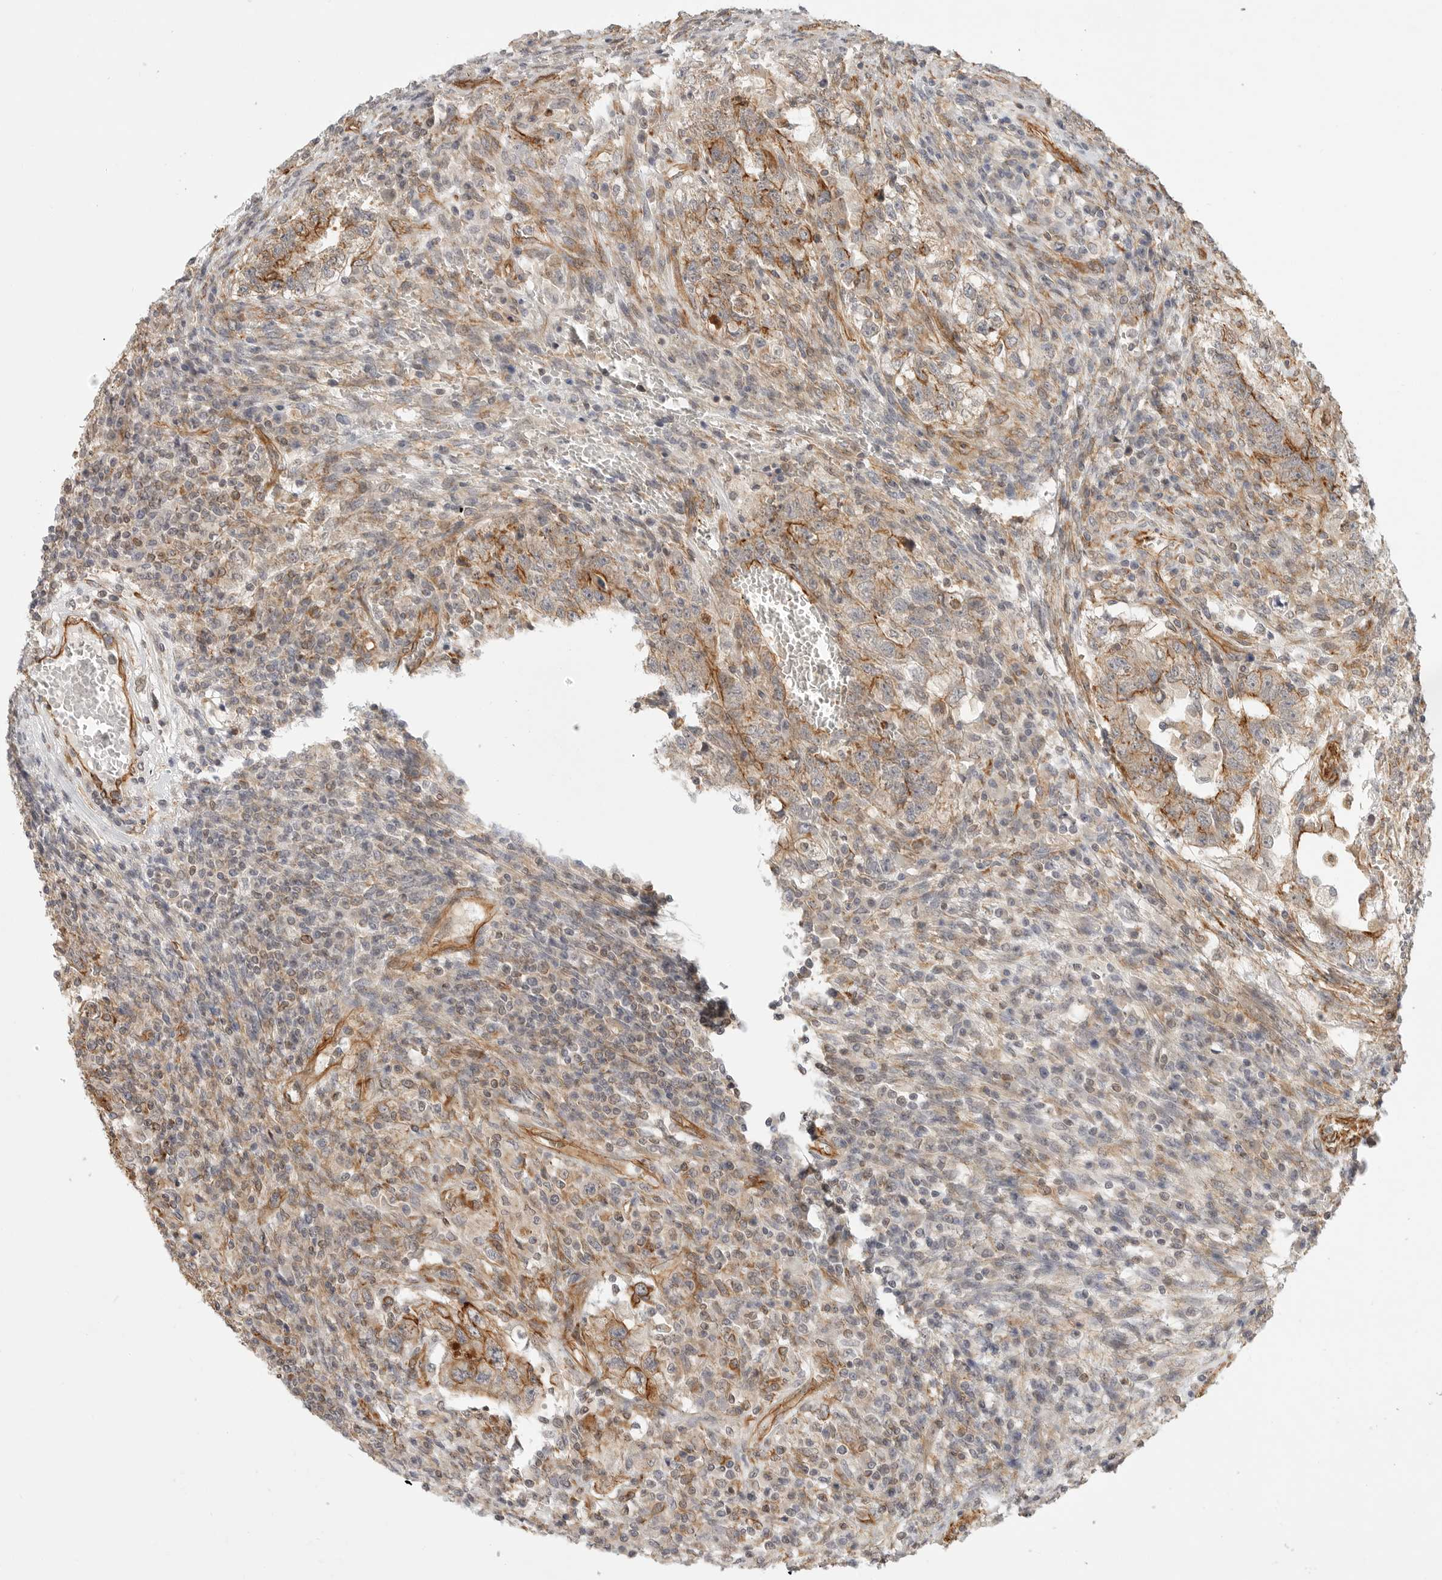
{"staining": {"intensity": "moderate", "quantity": "25%-75%", "location": "cytoplasmic/membranous"}, "tissue": "testis cancer", "cell_type": "Tumor cells", "image_type": "cancer", "snomed": [{"axis": "morphology", "description": "Carcinoma, Embryonal, NOS"}, {"axis": "topography", "description": "Testis"}], "caption": "Embryonal carcinoma (testis) tissue exhibits moderate cytoplasmic/membranous expression in approximately 25%-75% of tumor cells, visualized by immunohistochemistry. The staining is performed using DAB (3,3'-diaminobenzidine) brown chromogen to label protein expression. The nuclei are counter-stained blue using hematoxylin.", "gene": "ATOH7", "patient": {"sex": "male", "age": 26}}